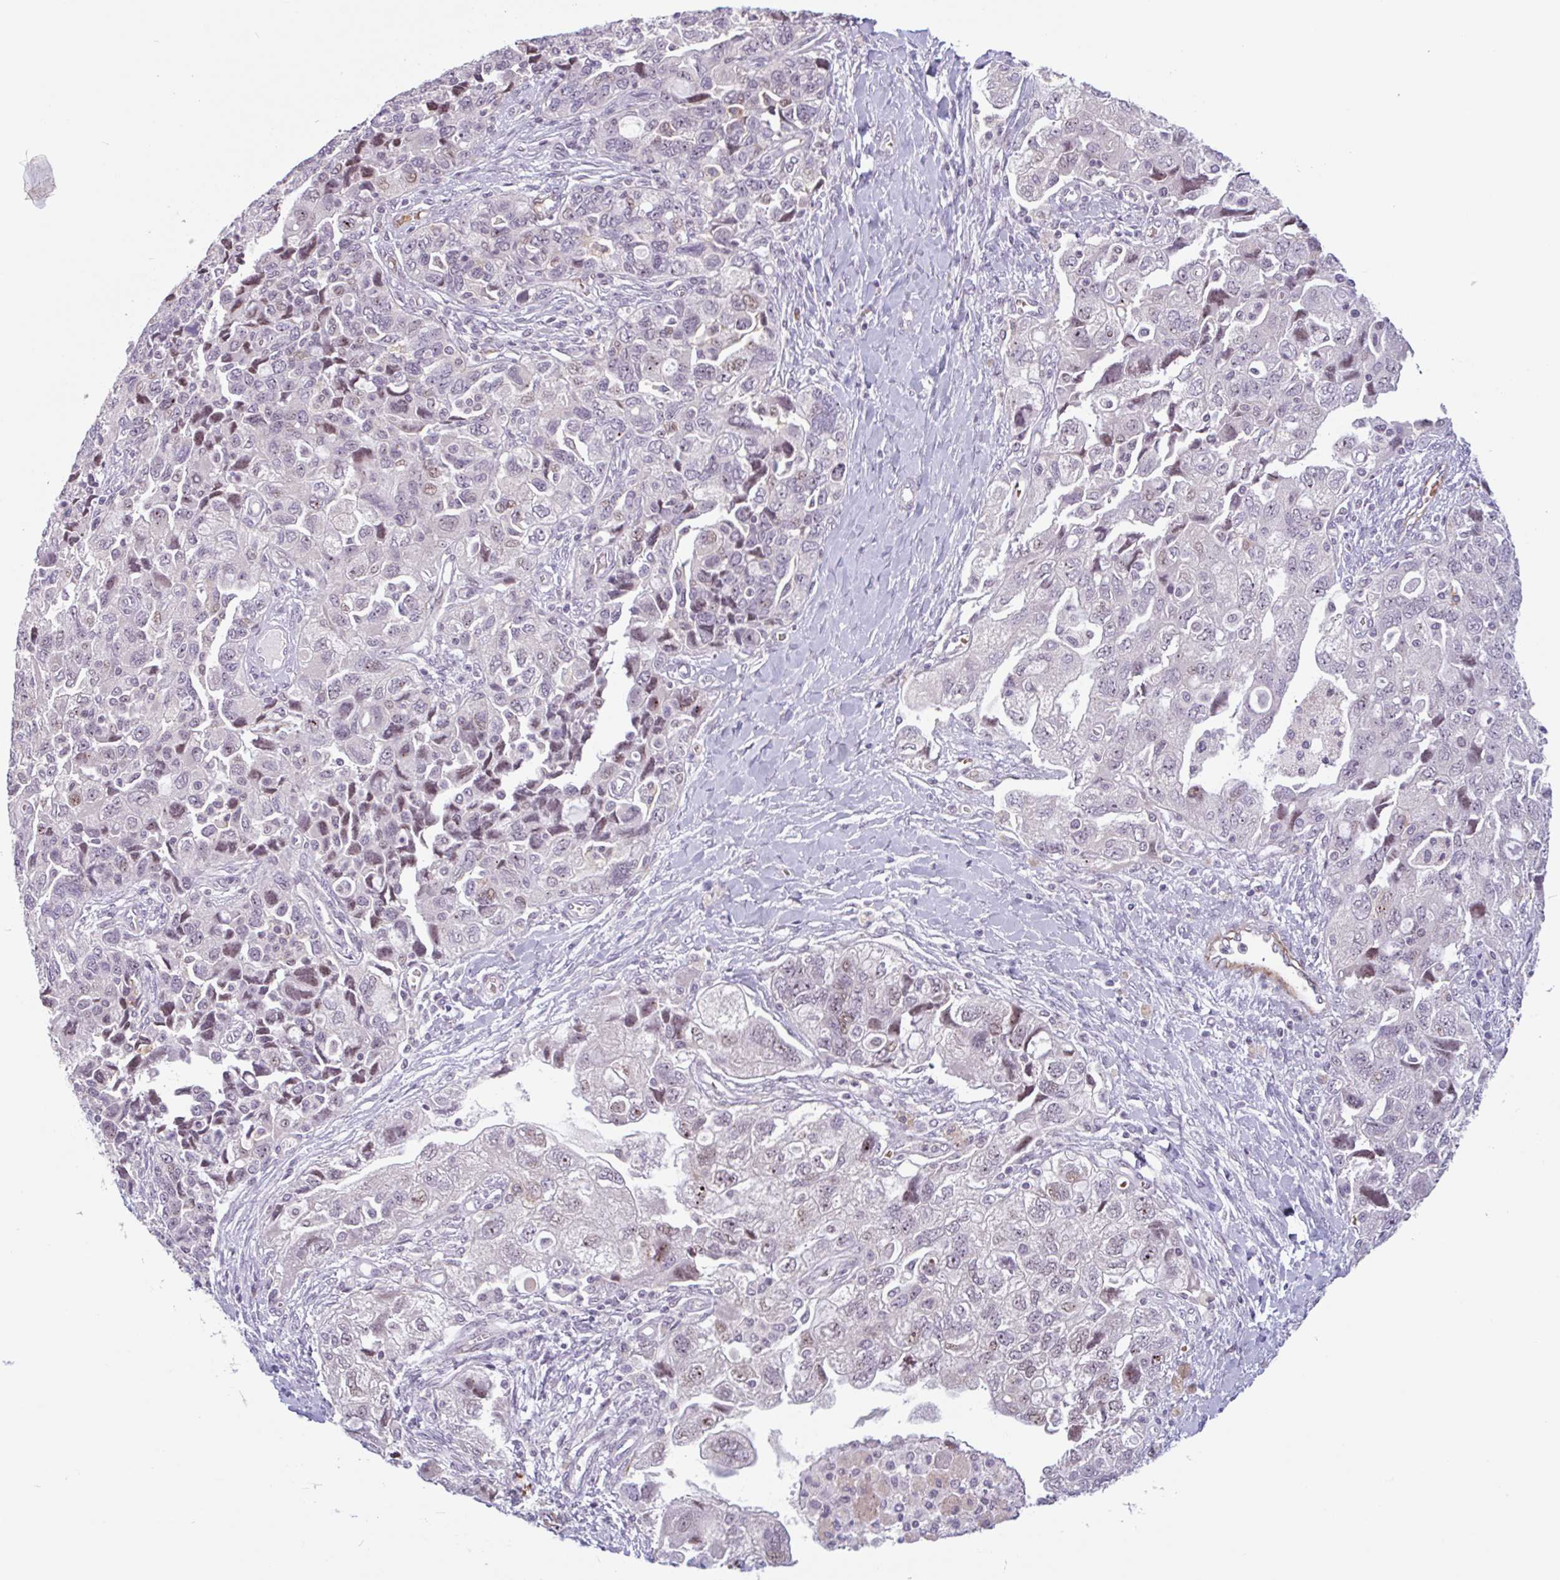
{"staining": {"intensity": "weak", "quantity": "<25%", "location": "nuclear"}, "tissue": "ovarian cancer", "cell_type": "Tumor cells", "image_type": "cancer", "snomed": [{"axis": "morphology", "description": "Carcinoma, NOS"}, {"axis": "morphology", "description": "Cystadenocarcinoma, serous, NOS"}, {"axis": "topography", "description": "Ovary"}], "caption": "This is a histopathology image of immunohistochemistry staining of ovarian serous cystadenocarcinoma, which shows no expression in tumor cells. (Immunohistochemistry (ihc), brightfield microscopy, high magnification).", "gene": "TMEM119", "patient": {"sex": "female", "age": 69}}